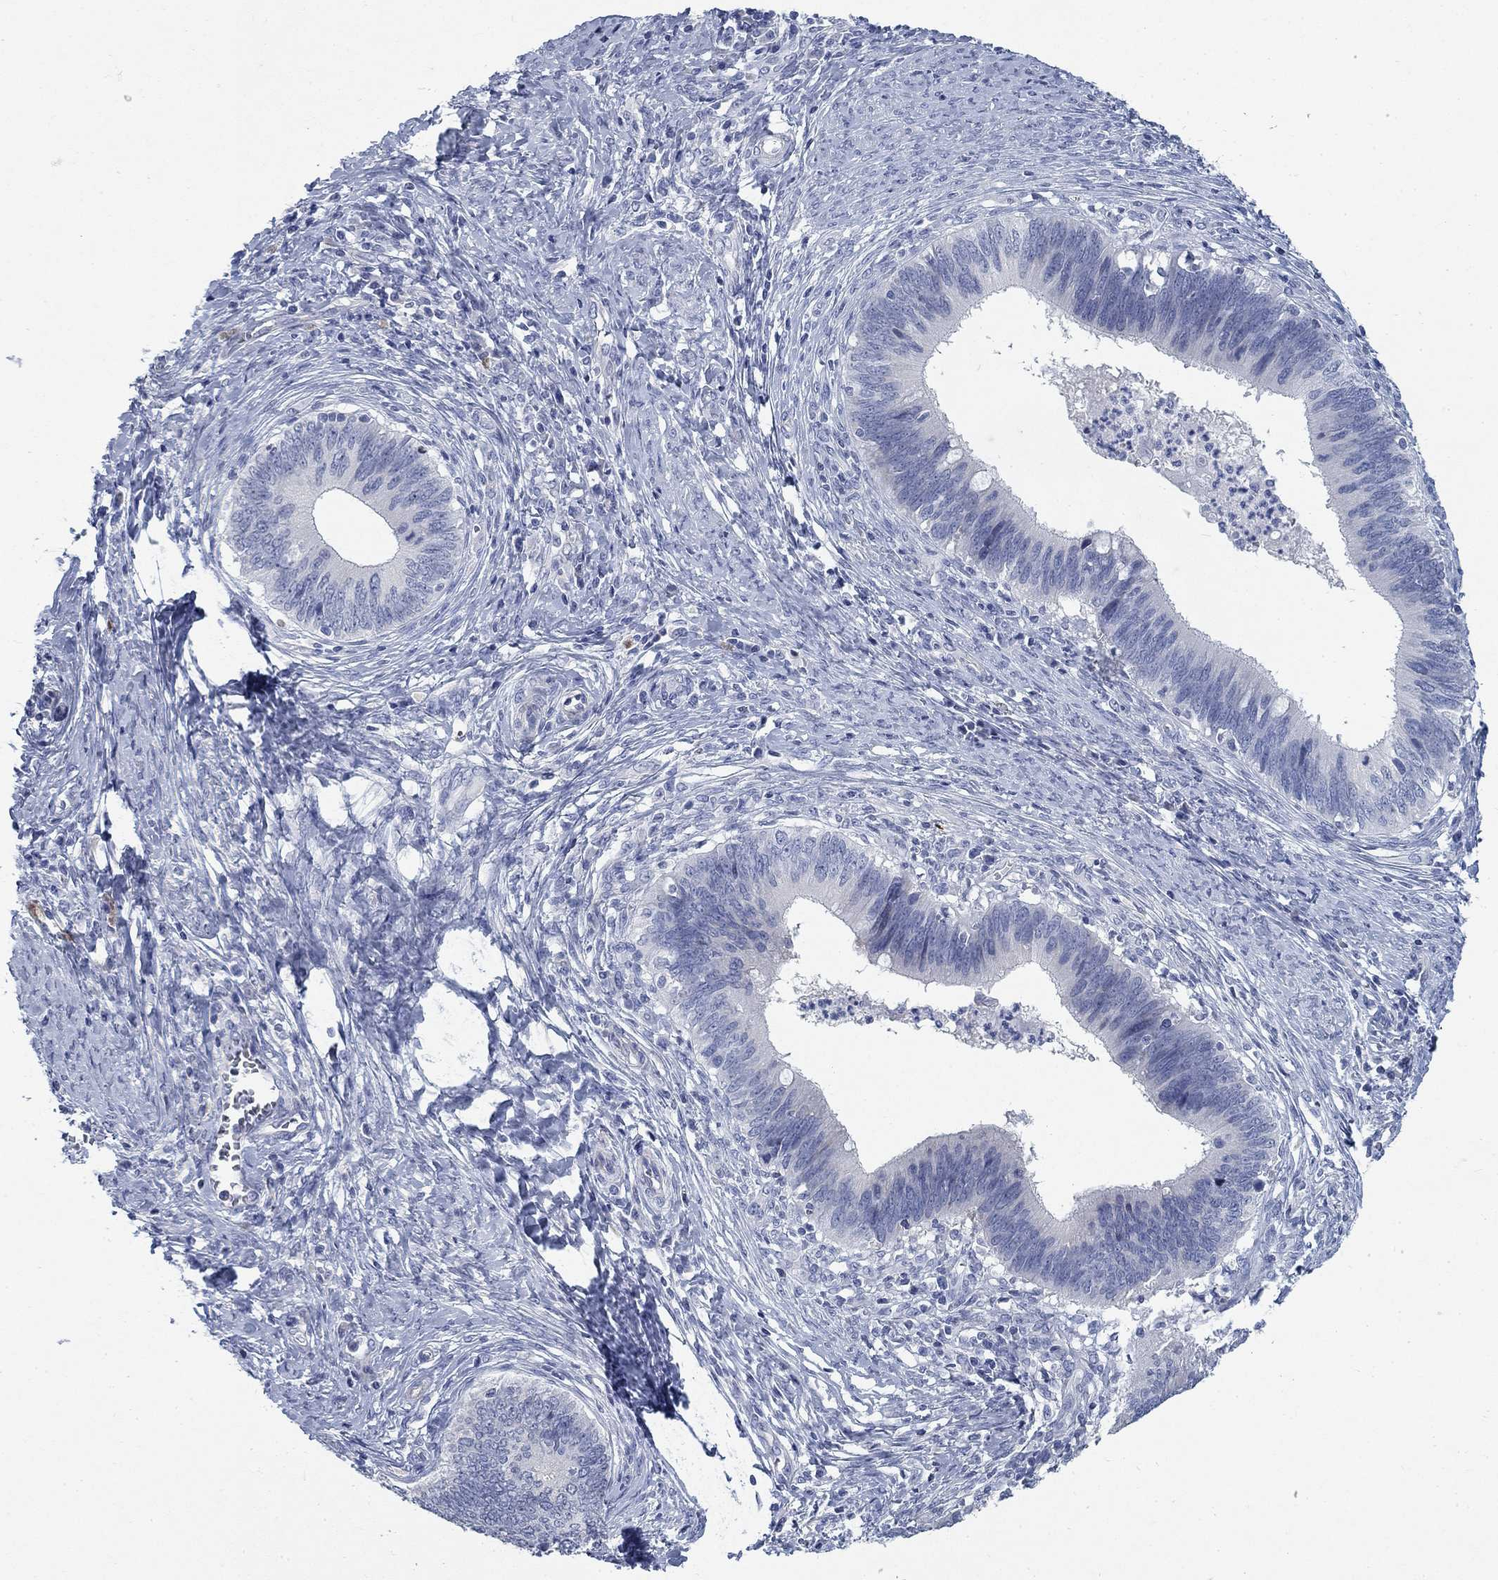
{"staining": {"intensity": "negative", "quantity": "none", "location": "none"}, "tissue": "cervical cancer", "cell_type": "Tumor cells", "image_type": "cancer", "snomed": [{"axis": "morphology", "description": "Adenocarcinoma, NOS"}, {"axis": "topography", "description": "Cervix"}], "caption": "High power microscopy micrograph of an immunohistochemistry image of cervical cancer, revealing no significant positivity in tumor cells.", "gene": "DNER", "patient": {"sex": "female", "age": 42}}